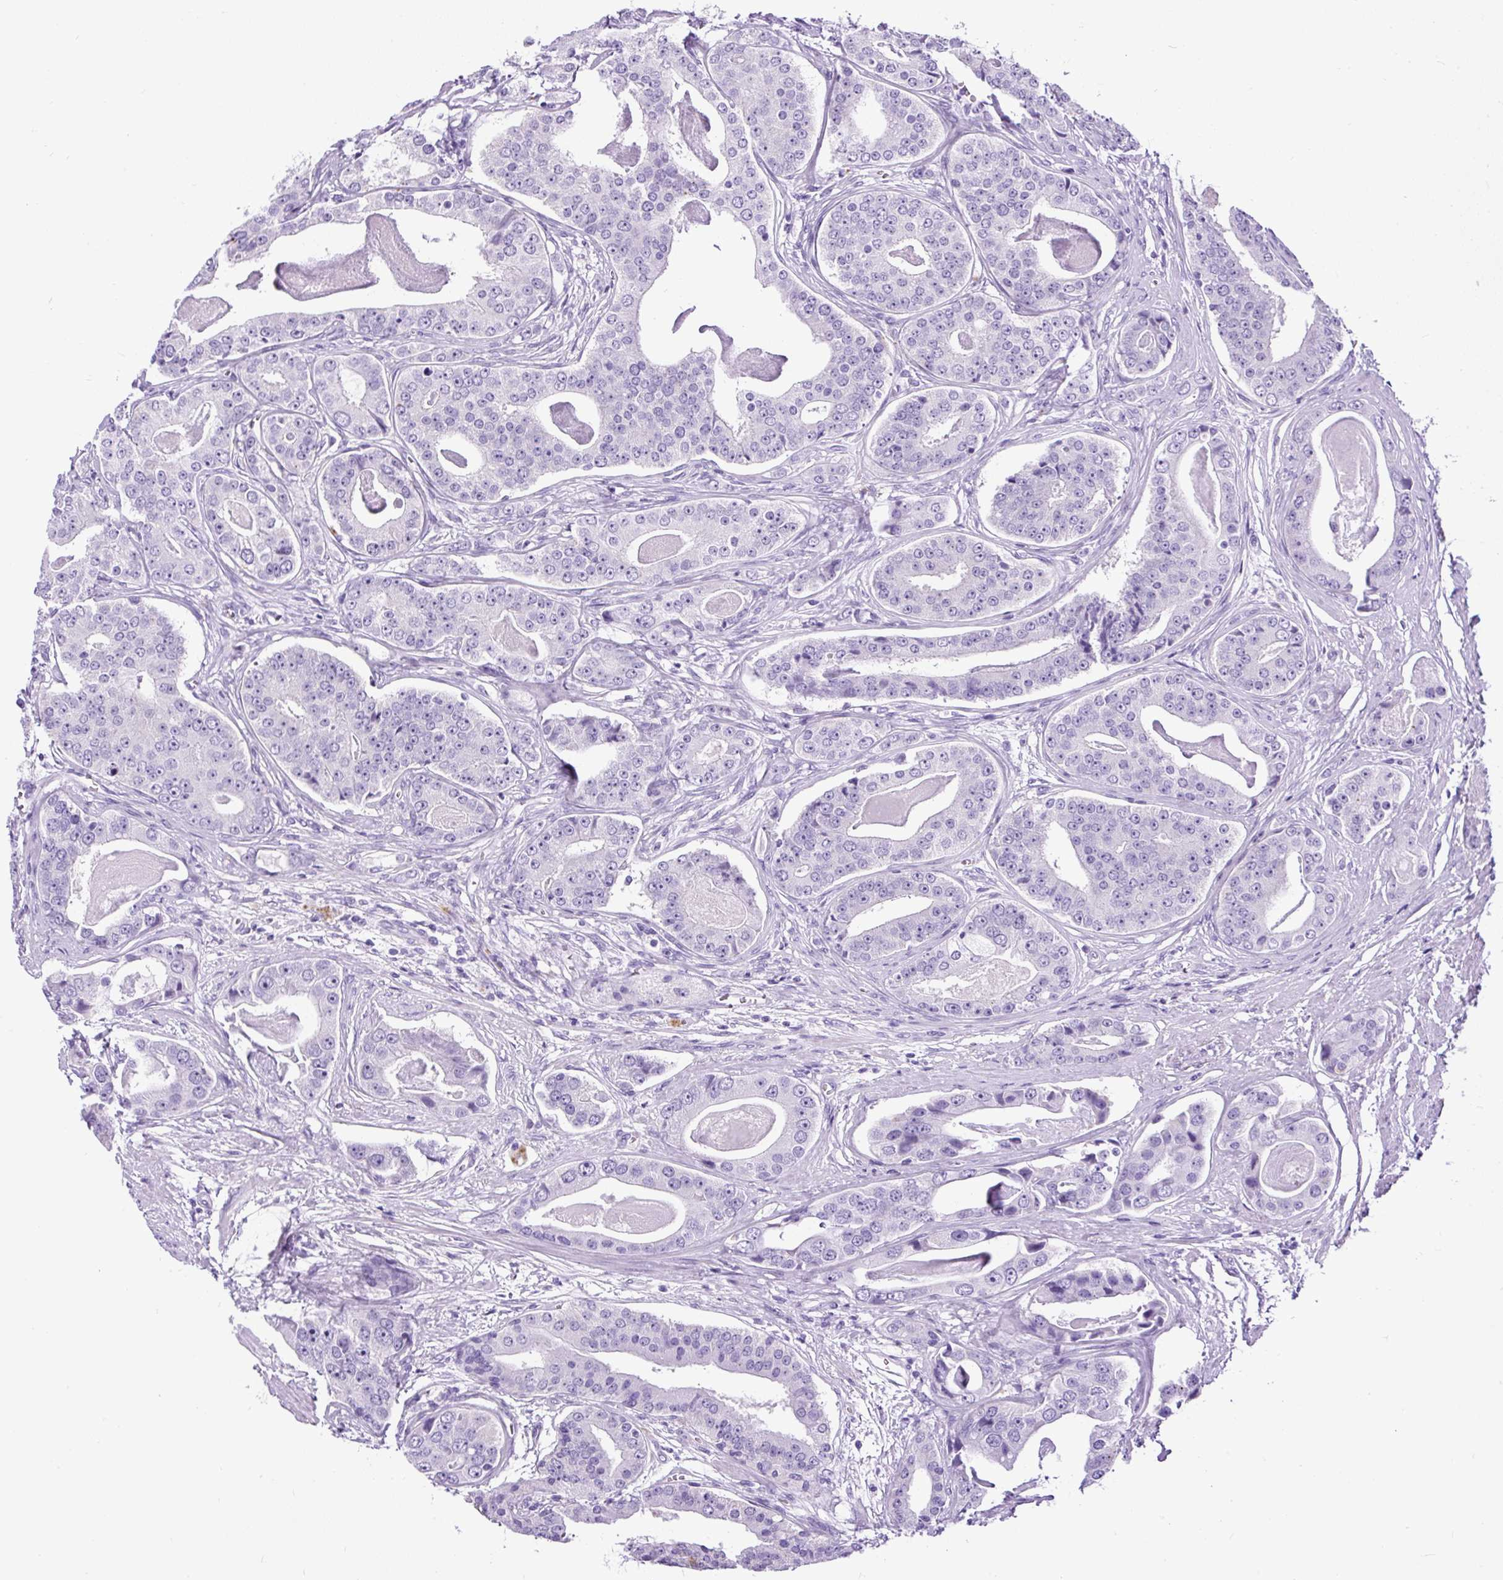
{"staining": {"intensity": "negative", "quantity": "none", "location": "none"}, "tissue": "prostate cancer", "cell_type": "Tumor cells", "image_type": "cancer", "snomed": [{"axis": "morphology", "description": "Adenocarcinoma, High grade"}, {"axis": "topography", "description": "Prostate"}], "caption": "DAB immunohistochemical staining of prostate cancer (adenocarcinoma (high-grade)) reveals no significant expression in tumor cells.", "gene": "PDIA2", "patient": {"sex": "male", "age": 71}}